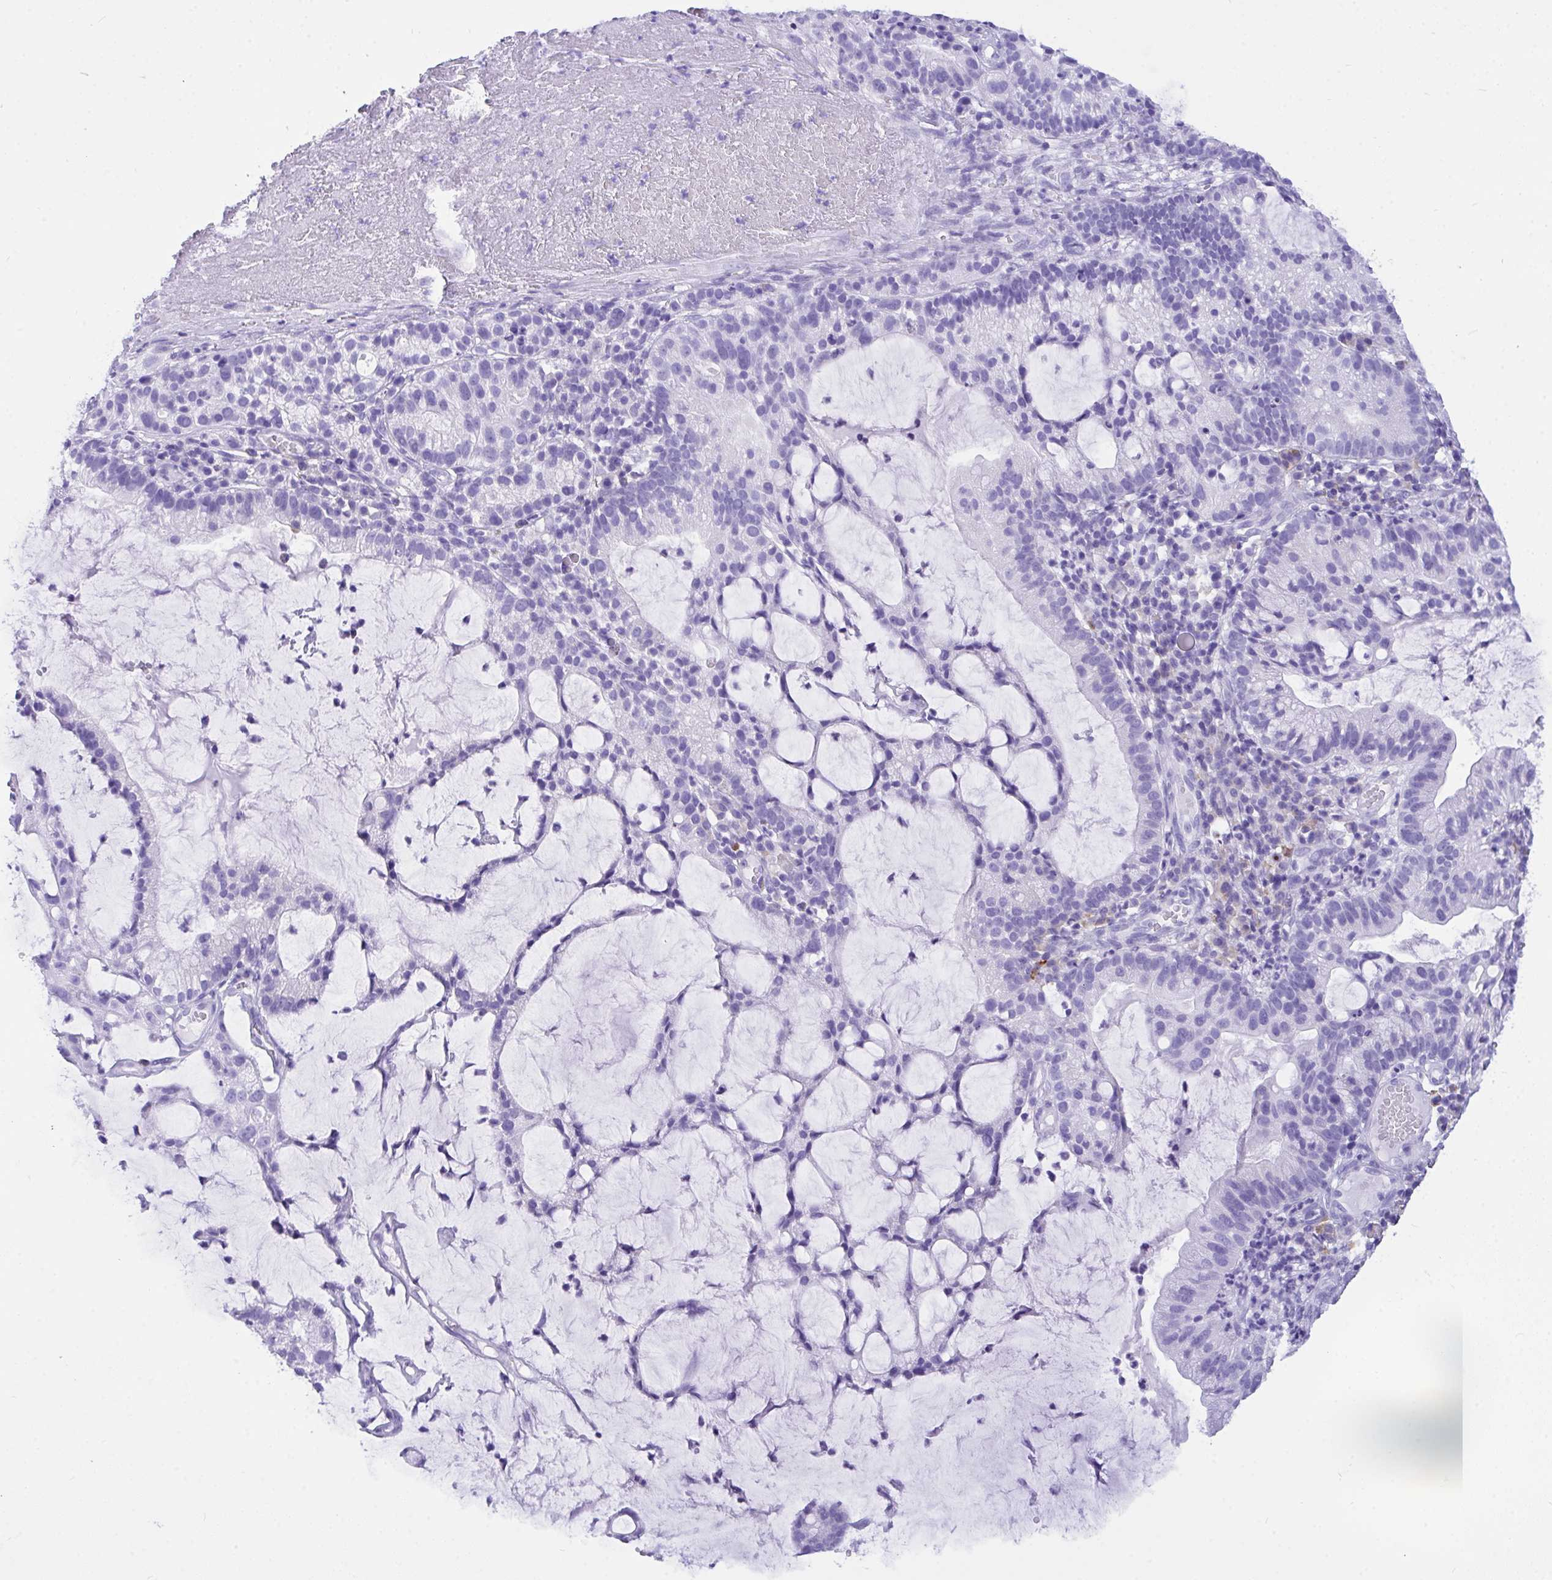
{"staining": {"intensity": "negative", "quantity": "none", "location": "none"}, "tissue": "cervical cancer", "cell_type": "Tumor cells", "image_type": "cancer", "snomed": [{"axis": "morphology", "description": "Adenocarcinoma, NOS"}, {"axis": "topography", "description": "Cervix"}], "caption": "Protein analysis of cervical cancer (adenocarcinoma) demonstrates no significant expression in tumor cells.", "gene": "BEST4", "patient": {"sex": "female", "age": 41}}